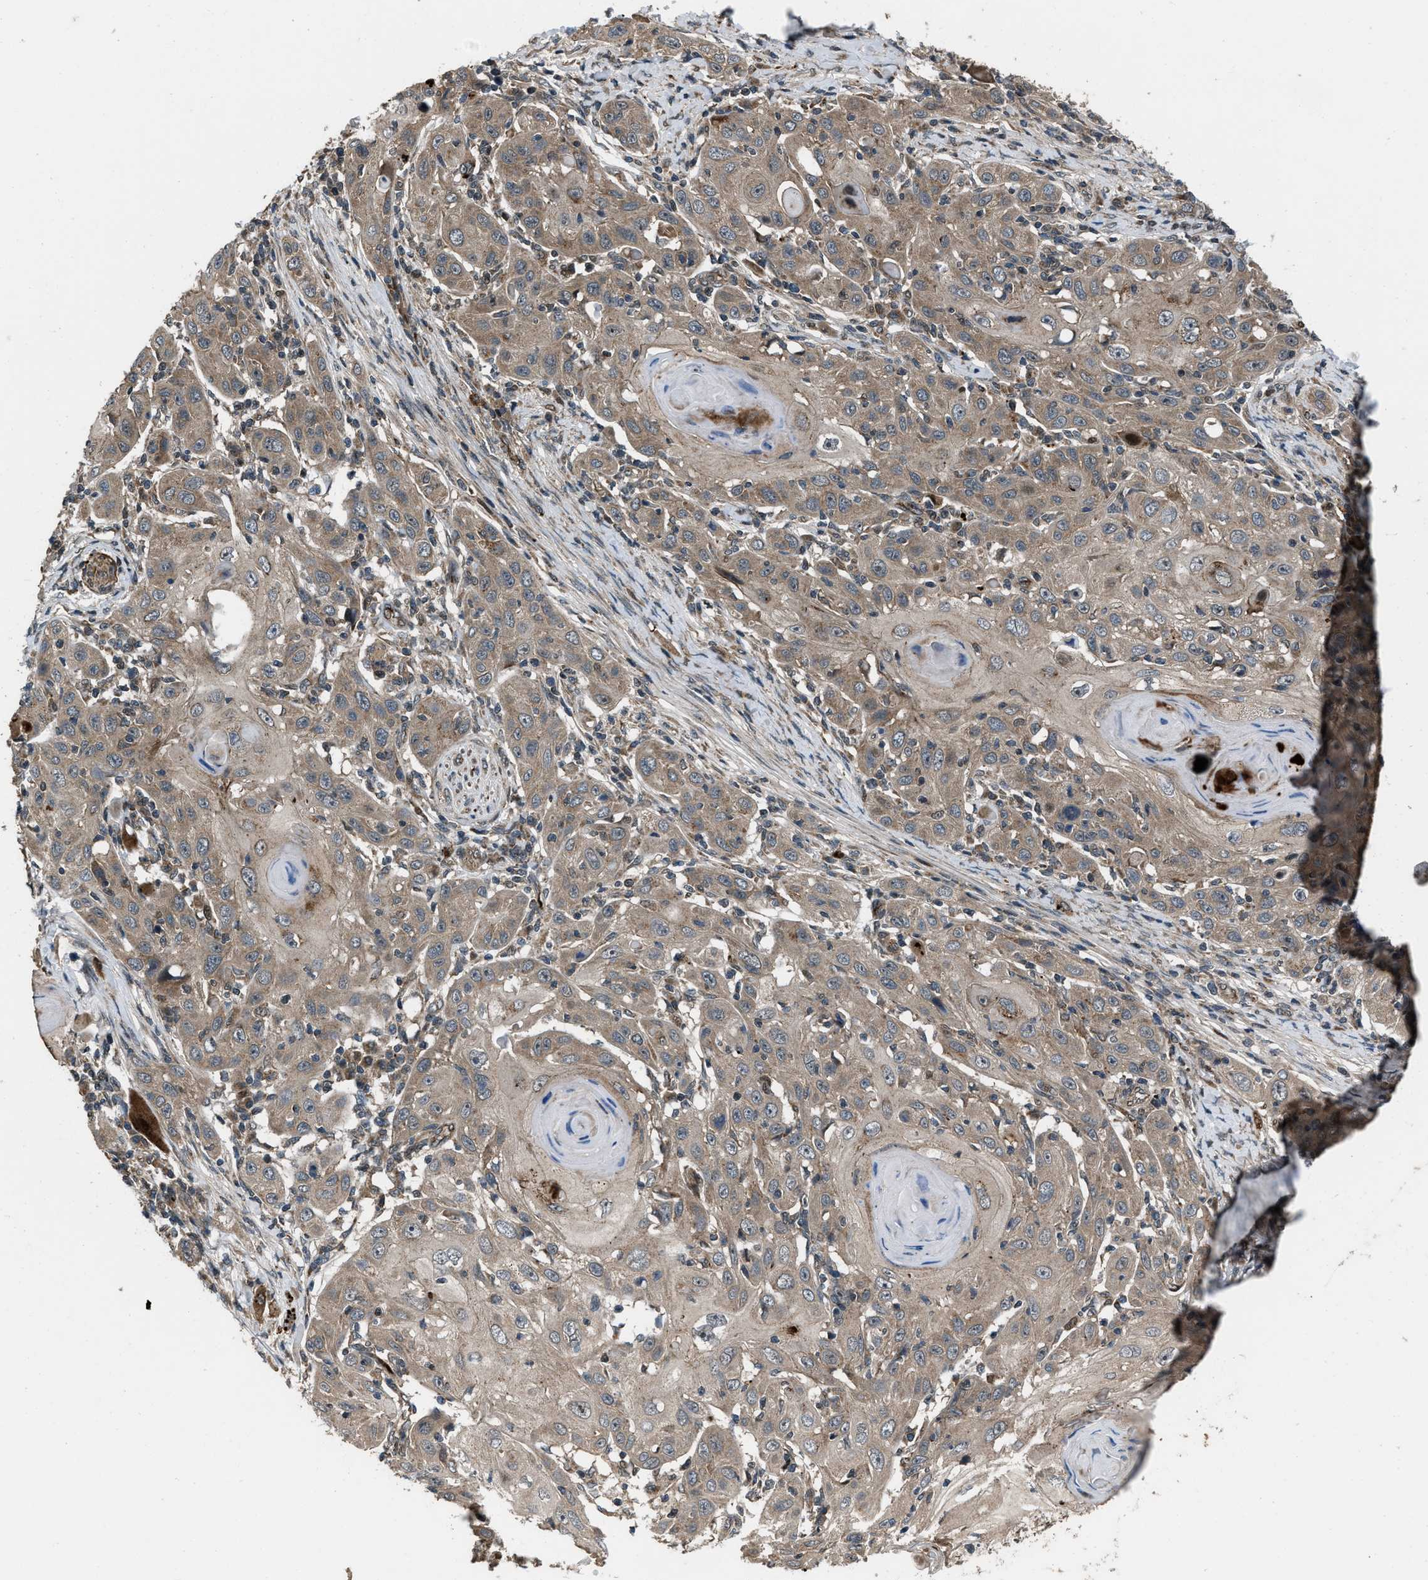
{"staining": {"intensity": "moderate", "quantity": ">75%", "location": "cytoplasmic/membranous"}, "tissue": "skin cancer", "cell_type": "Tumor cells", "image_type": "cancer", "snomed": [{"axis": "morphology", "description": "Squamous cell carcinoma, NOS"}, {"axis": "topography", "description": "Skin"}], "caption": "Skin squamous cell carcinoma stained for a protein (brown) demonstrates moderate cytoplasmic/membranous positive expression in approximately >75% of tumor cells.", "gene": "IRAK4", "patient": {"sex": "female", "age": 88}}